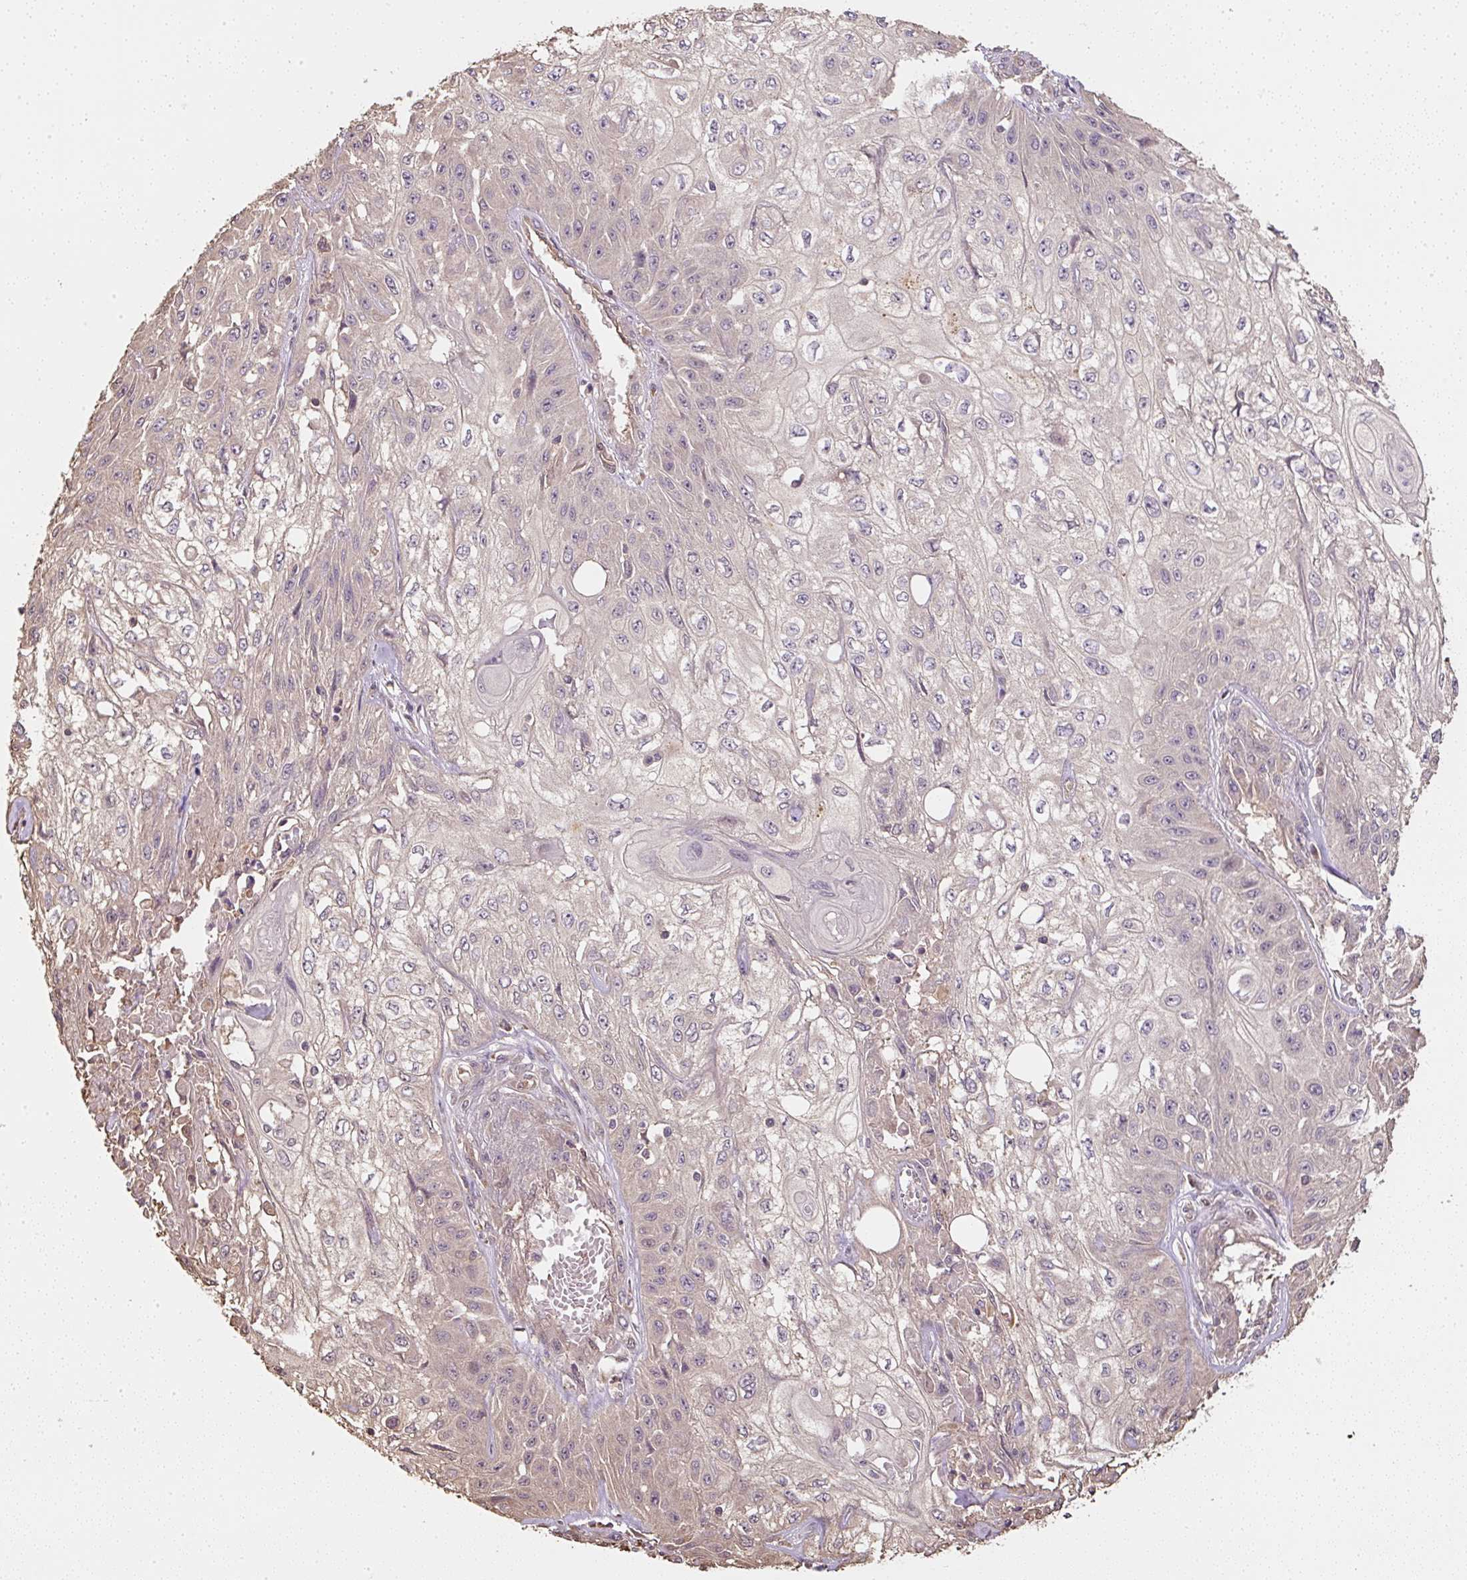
{"staining": {"intensity": "weak", "quantity": "<25%", "location": "nuclear"}, "tissue": "skin cancer", "cell_type": "Tumor cells", "image_type": "cancer", "snomed": [{"axis": "morphology", "description": "Squamous cell carcinoma, NOS"}, {"axis": "morphology", "description": "Squamous cell carcinoma, metastatic, NOS"}, {"axis": "topography", "description": "Skin"}, {"axis": "topography", "description": "Lymph node"}], "caption": "The image exhibits no significant positivity in tumor cells of skin cancer (metastatic squamous cell carcinoma).", "gene": "TMEM170B", "patient": {"sex": "male", "age": 75}}